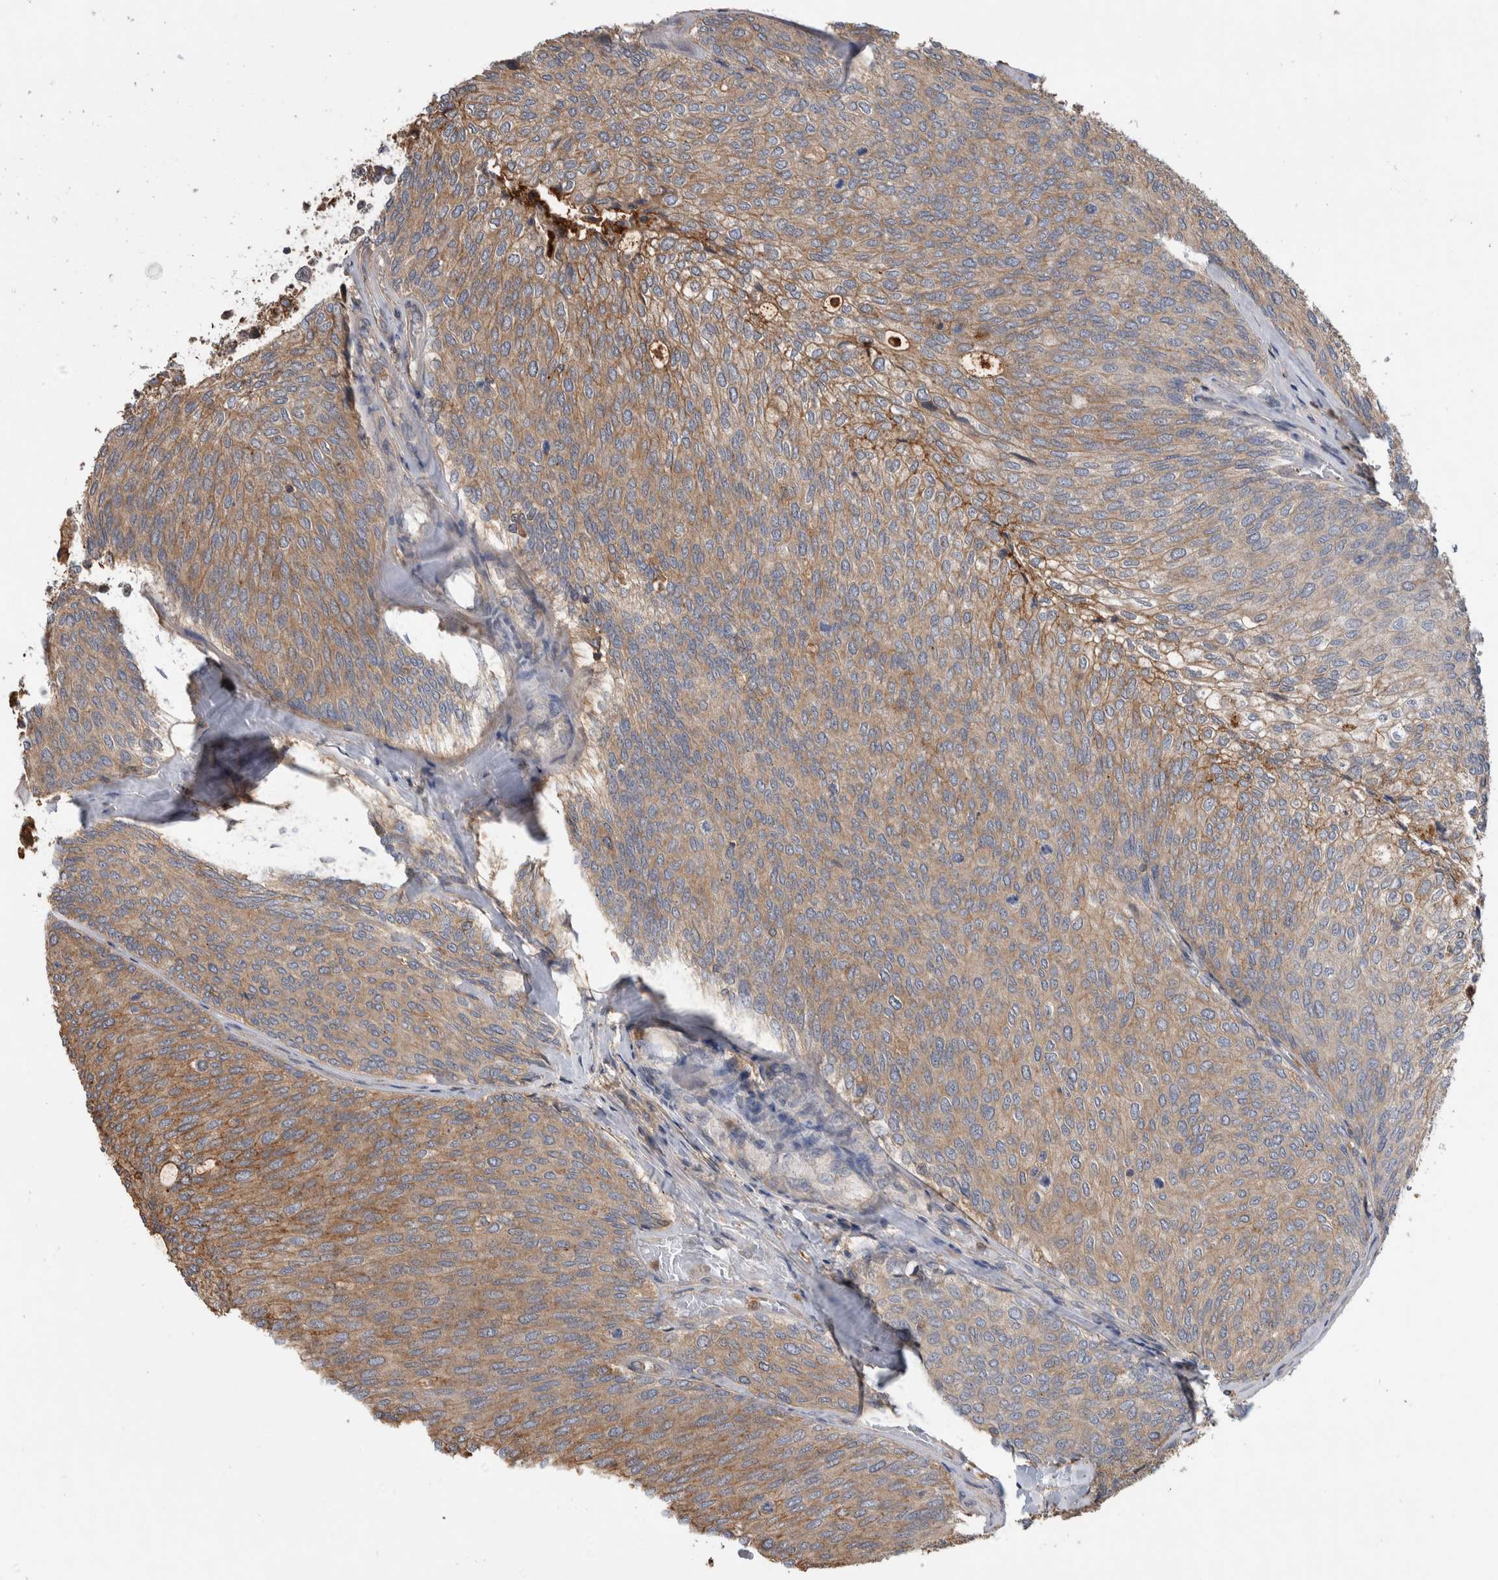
{"staining": {"intensity": "weak", "quantity": ">75%", "location": "cytoplasmic/membranous"}, "tissue": "urothelial cancer", "cell_type": "Tumor cells", "image_type": "cancer", "snomed": [{"axis": "morphology", "description": "Urothelial carcinoma, Low grade"}, {"axis": "topography", "description": "Urinary bladder"}], "caption": "Immunohistochemistry staining of low-grade urothelial carcinoma, which exhibits low levels of weak cytoplasmic/membranous expression in approximately >75% of tumor cells indicating weak cytoplasmic/membranous protein expression. The staining was performed using DAB (brown) for protein detection and nuclei were counterstained in hematoxylin (blue).", "gene": "SDCBP", "patient": {"sex": "female", "age": 79}}